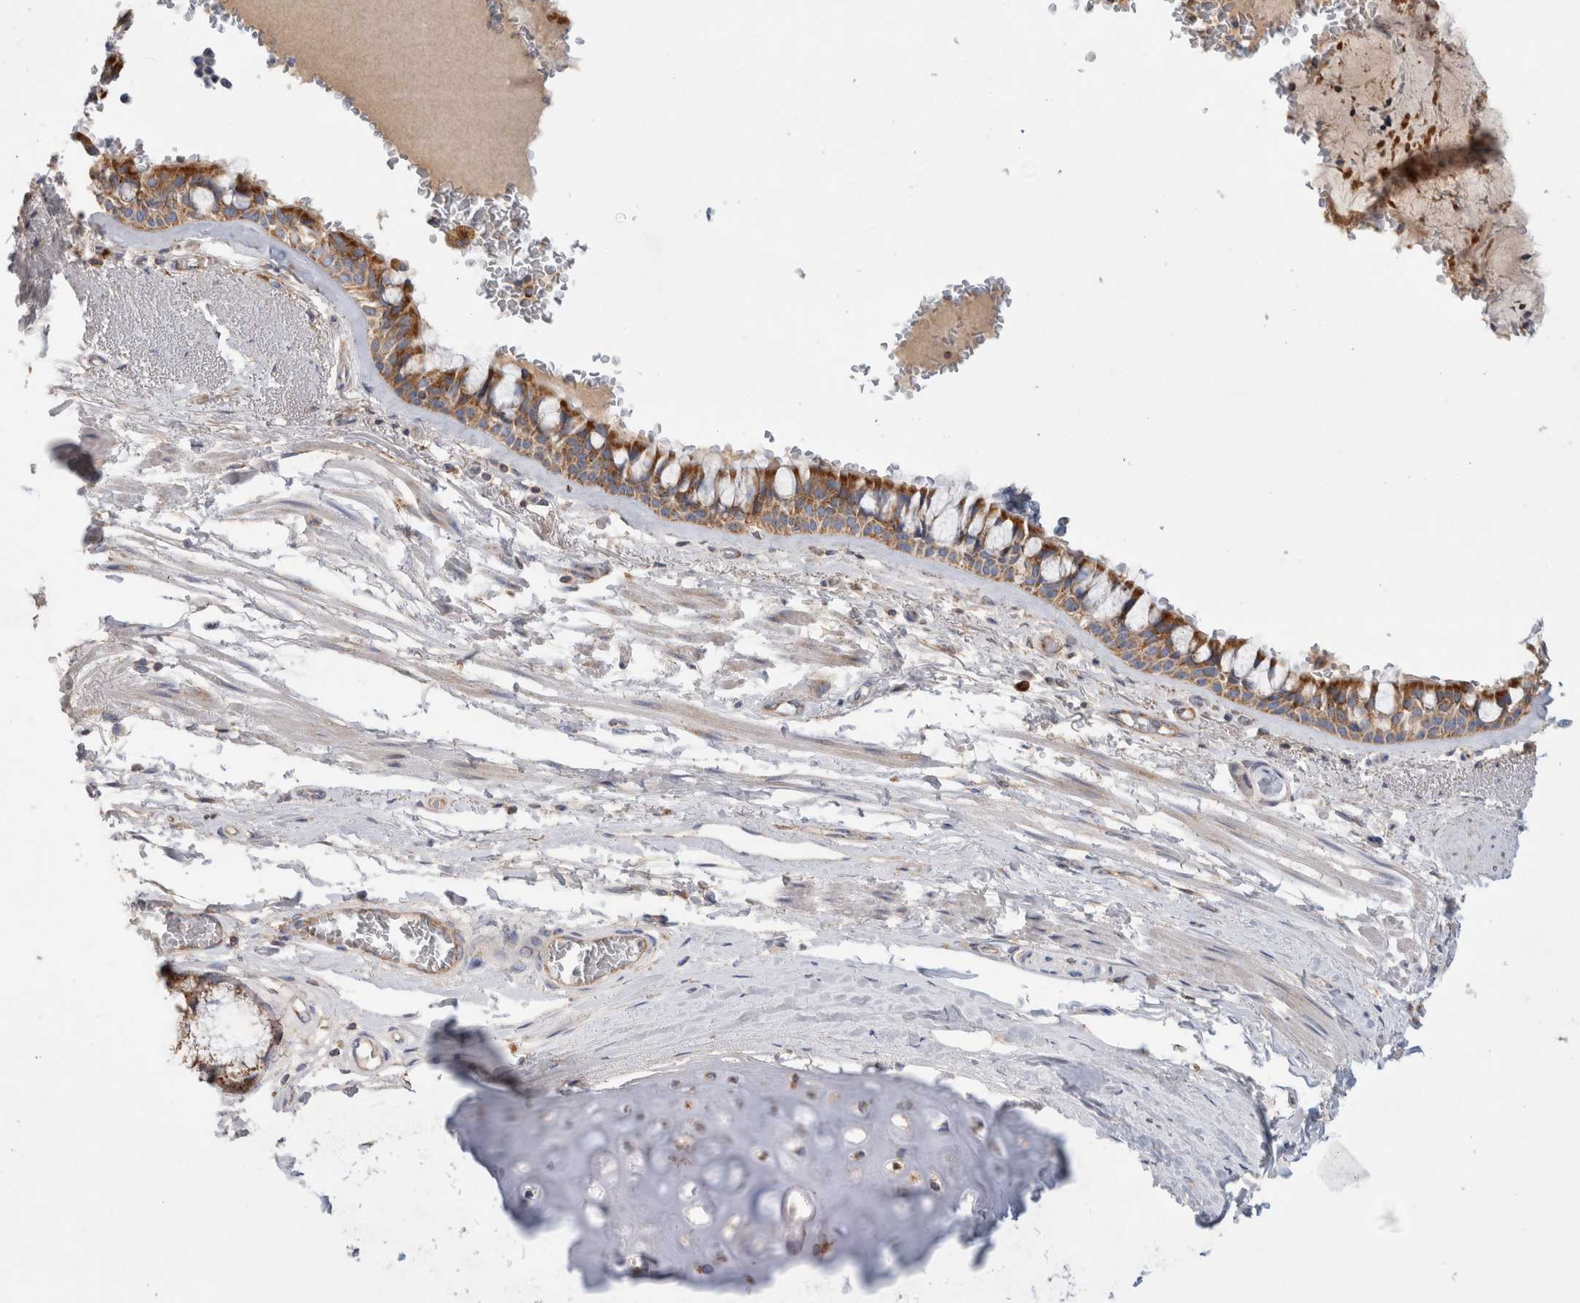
{"staining": {"intensity": "moderate", "quantity": ">75%", "location": "cytoplasmic/membranous"}, "tissue": "bronchus", "cell_type": "Respiratory epithelial cells", "image_type": "normal", "snomed": [{"axis": "morphology", "description": "Normal tissue, NOS"}, {"axis": "topography", "description": "Bronchus"}], "caption": "Brown immunohistochemical staining in normal bronchus displays moderate cytoplasmic/membranous expression in approximately >75% of respiratory epithelial cells. (brown staining indicates protein expression, while blue staining denotes nuclei).", "gene": "IARS2", "patient": {"sex": "male", "age": 66}}